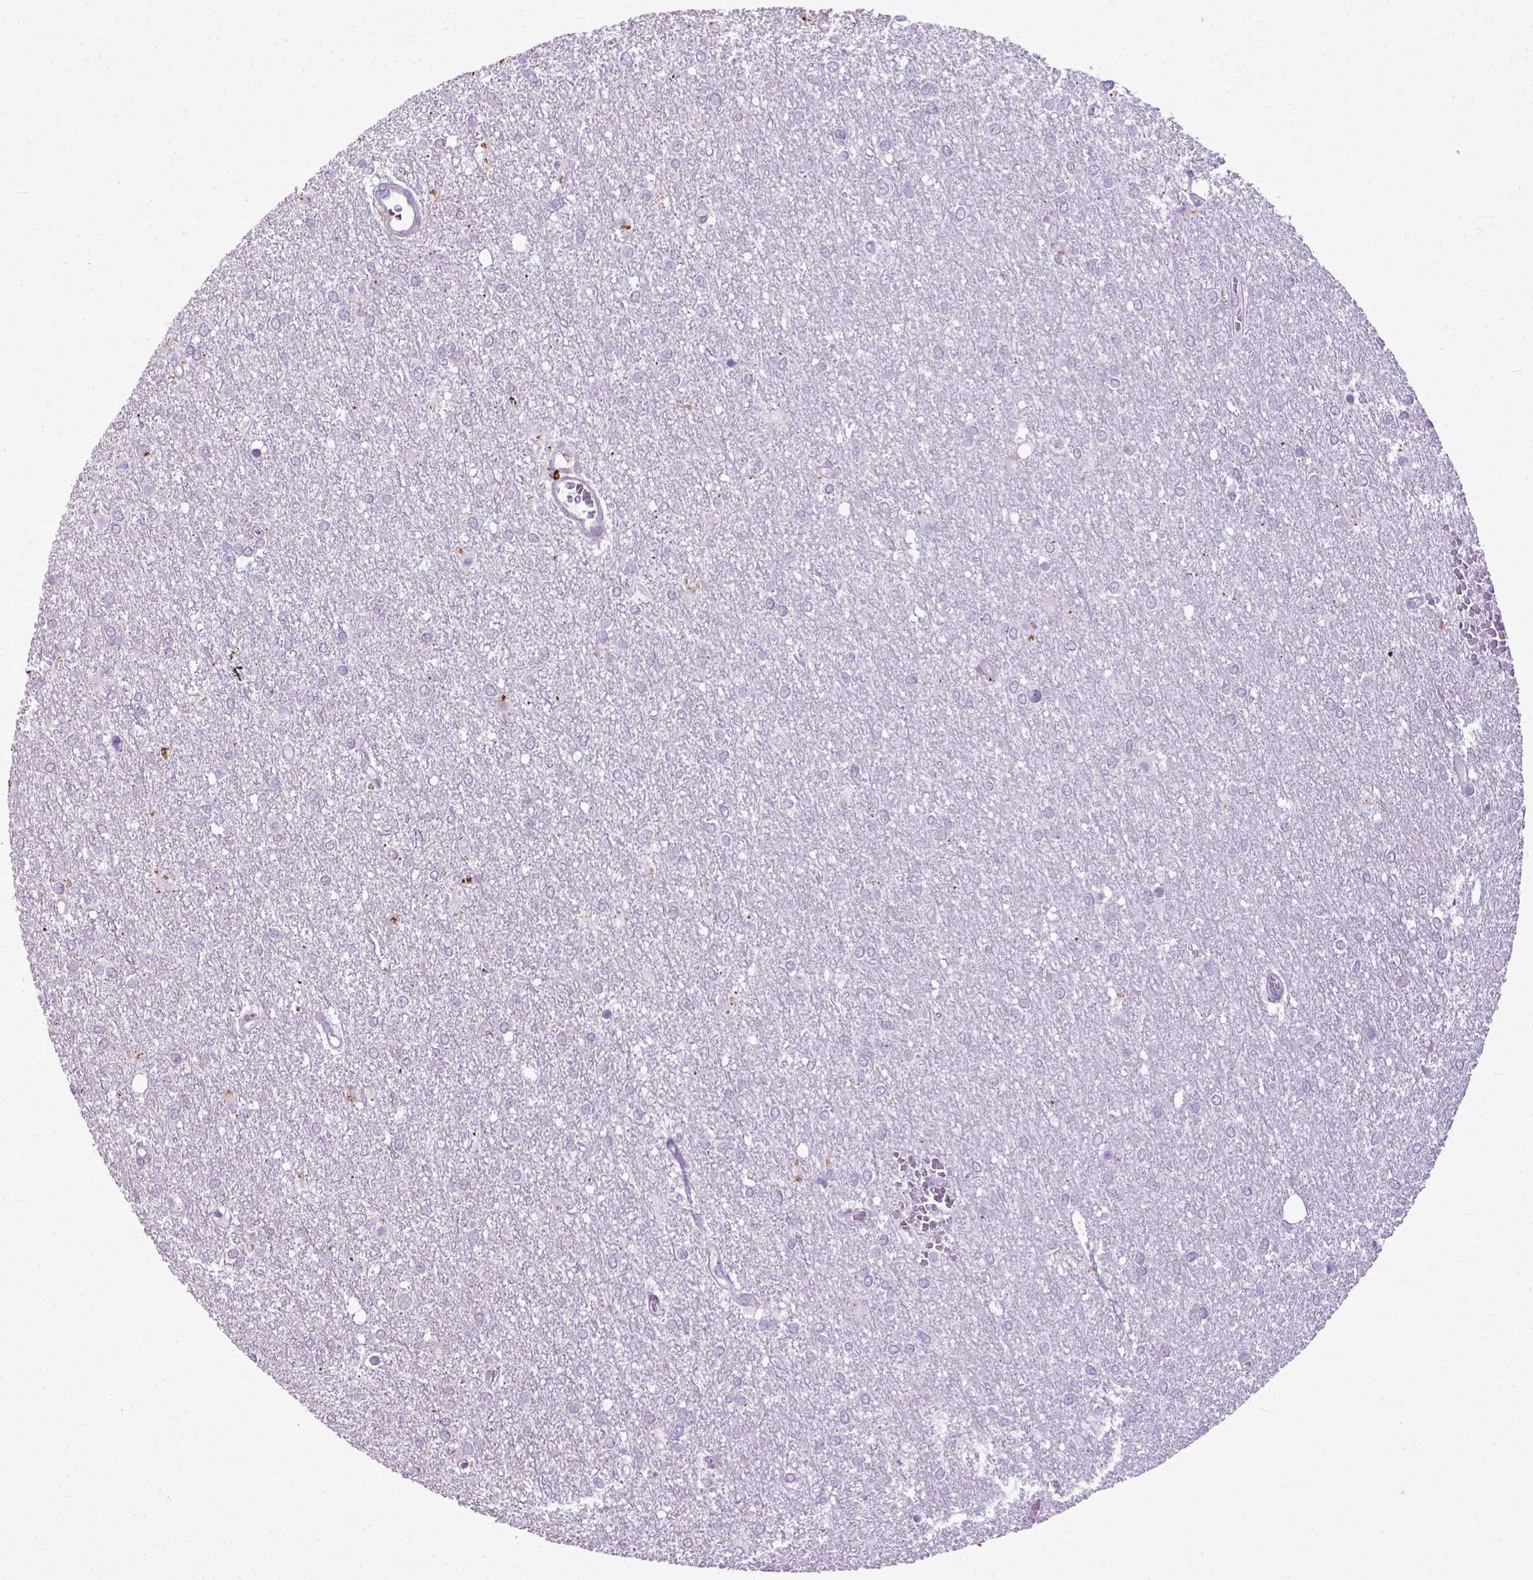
{"staining": {"intensity": "negative", "quantity": "none", "location": "none"}, "tissue": "glioma", "cell_type": "Tumor cells", "image_type": "cancer", "snomed": [{"axis": "morphology", "description": "Glioma, malignant, High grade"}, {"axis": "topography", "description": "Brain"}], "caption": "Immunohistochemistry (IHC) histopathology image of neoplastic tissue: high-grade glioma (malignant) stained with DAB reveals no significant protein staining in tumor cells. (DAB immunohistochemistry with hematoxylin counter stain).", "gene": "KRT5", "patient": {"sex": "female", "age": 61}}